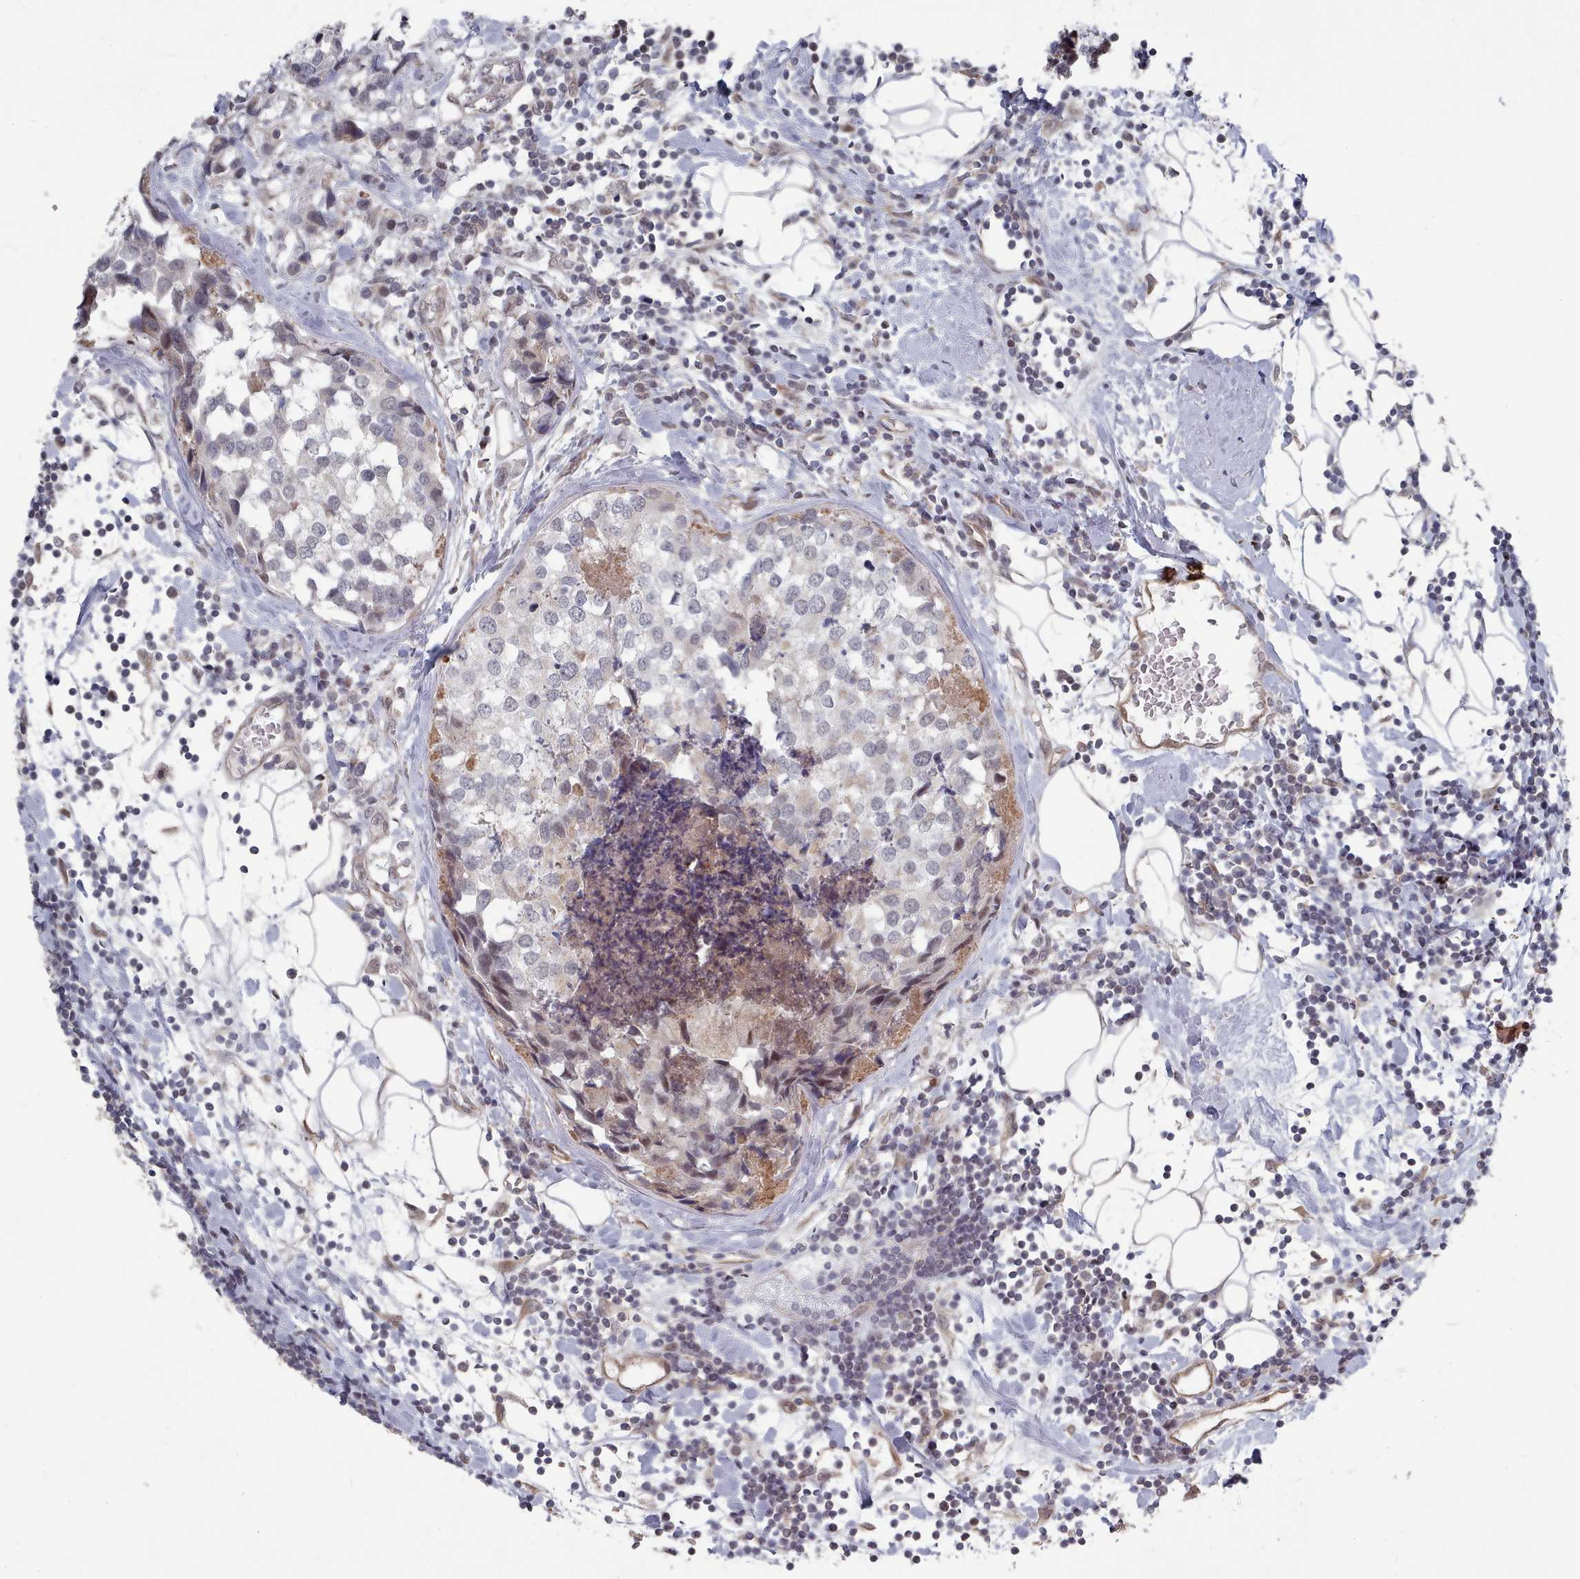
{"staining": {"intensity": "negative", "quantity": "none", "location": "none"}, "tissue": "breast cancer", "cell_type": "Tumor cells", "image_type": "cancer", "snomed": [{"axis": "morphology", "description": "Lobular carcinoma"}, {"axis": "topography", "description": "Breast"}], "caption": "DAB (3,3'-diaminobenzidine) immunohistochemical staining of lobular carcinoma (breast) demonstrates no significant positivity in tumor cells.", "gene": "CPSF4", "patient": {"sex": "female", "age": 59}}